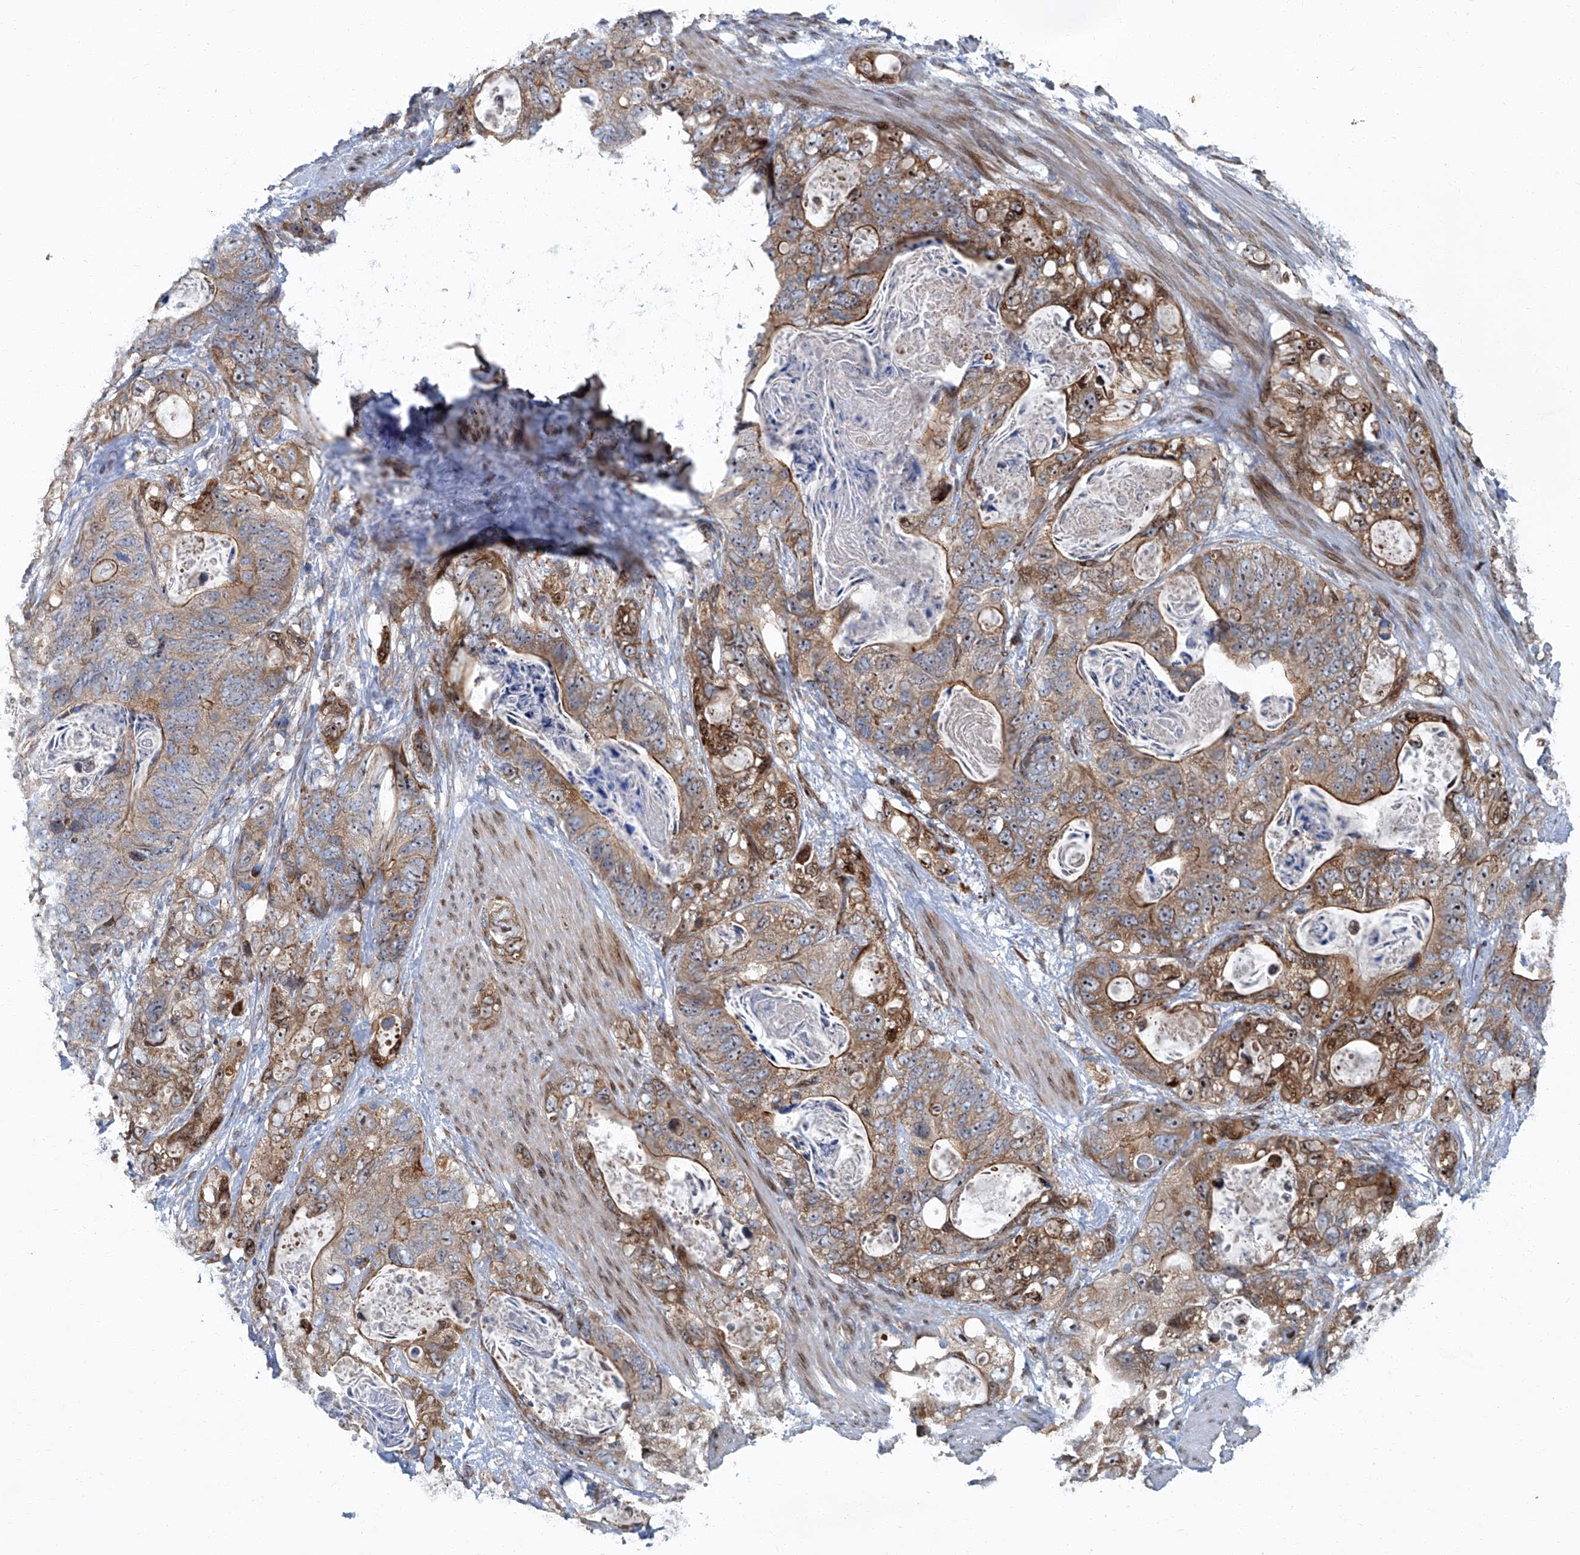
{"staining": {"intensity": "moderate", "quantity": ">75%", "location": "cytoplasmic/membranous,nuclear"}, "tissue": "stomach cancer", "cell_type": "Tumor cells", "image_type": "cancer", "snomed": [{"axis": "morphology", "description": "Normal tissue, NOS"}, {"axis": "morphology", "description": "Adenocarcinoma, NOS"}, {"axis": "topography", "description": "Stomach"}], "caption": "Moderate cytoplasmic/membranous and nuclear staining is identified in about >75% of tumor cells in stomach cancer. Nuclei are stained in blue.", "gene": "GPR132", "patient": {"sex": "female", "age": 89}}